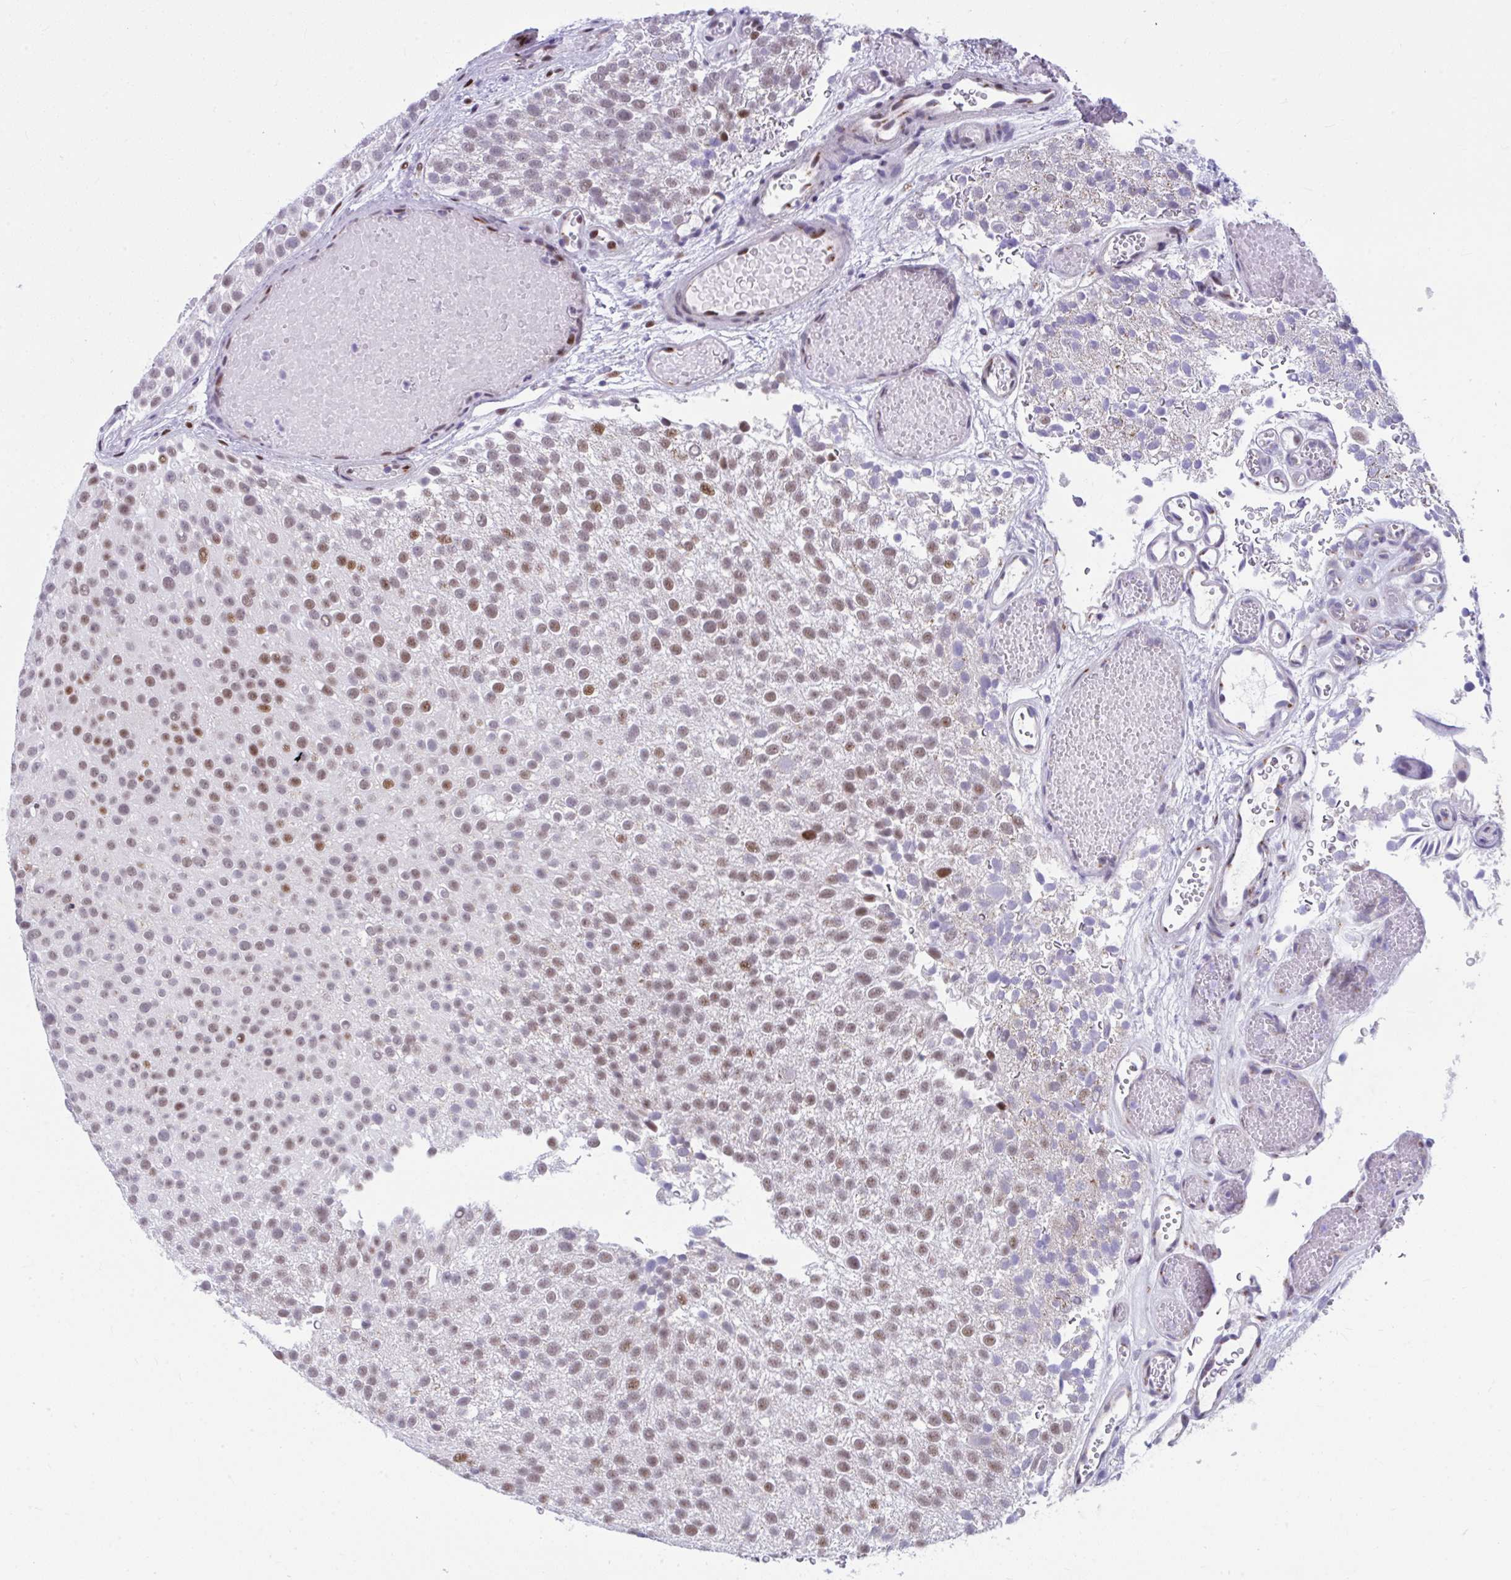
{"staining": {"intensity": "weak", "quantity": ">75%", "location": "nuclear"}, "tissue": "urothelial cancer", "cell_type": "Tumor cells", "image_type": "cancer", "snomed": [{"axis": "morphology", "description": "Urothelial carcinoma, Low grade"}, {"axis": "topography", "description": "Urinary bladder"}], "caption": "Weak nuclear expression is seen in about >75% of tumor cells in urothelial carcinoma (low-grade).", "gene": "SLC35C2", "patient": {"sex": "male", "age": 78}}